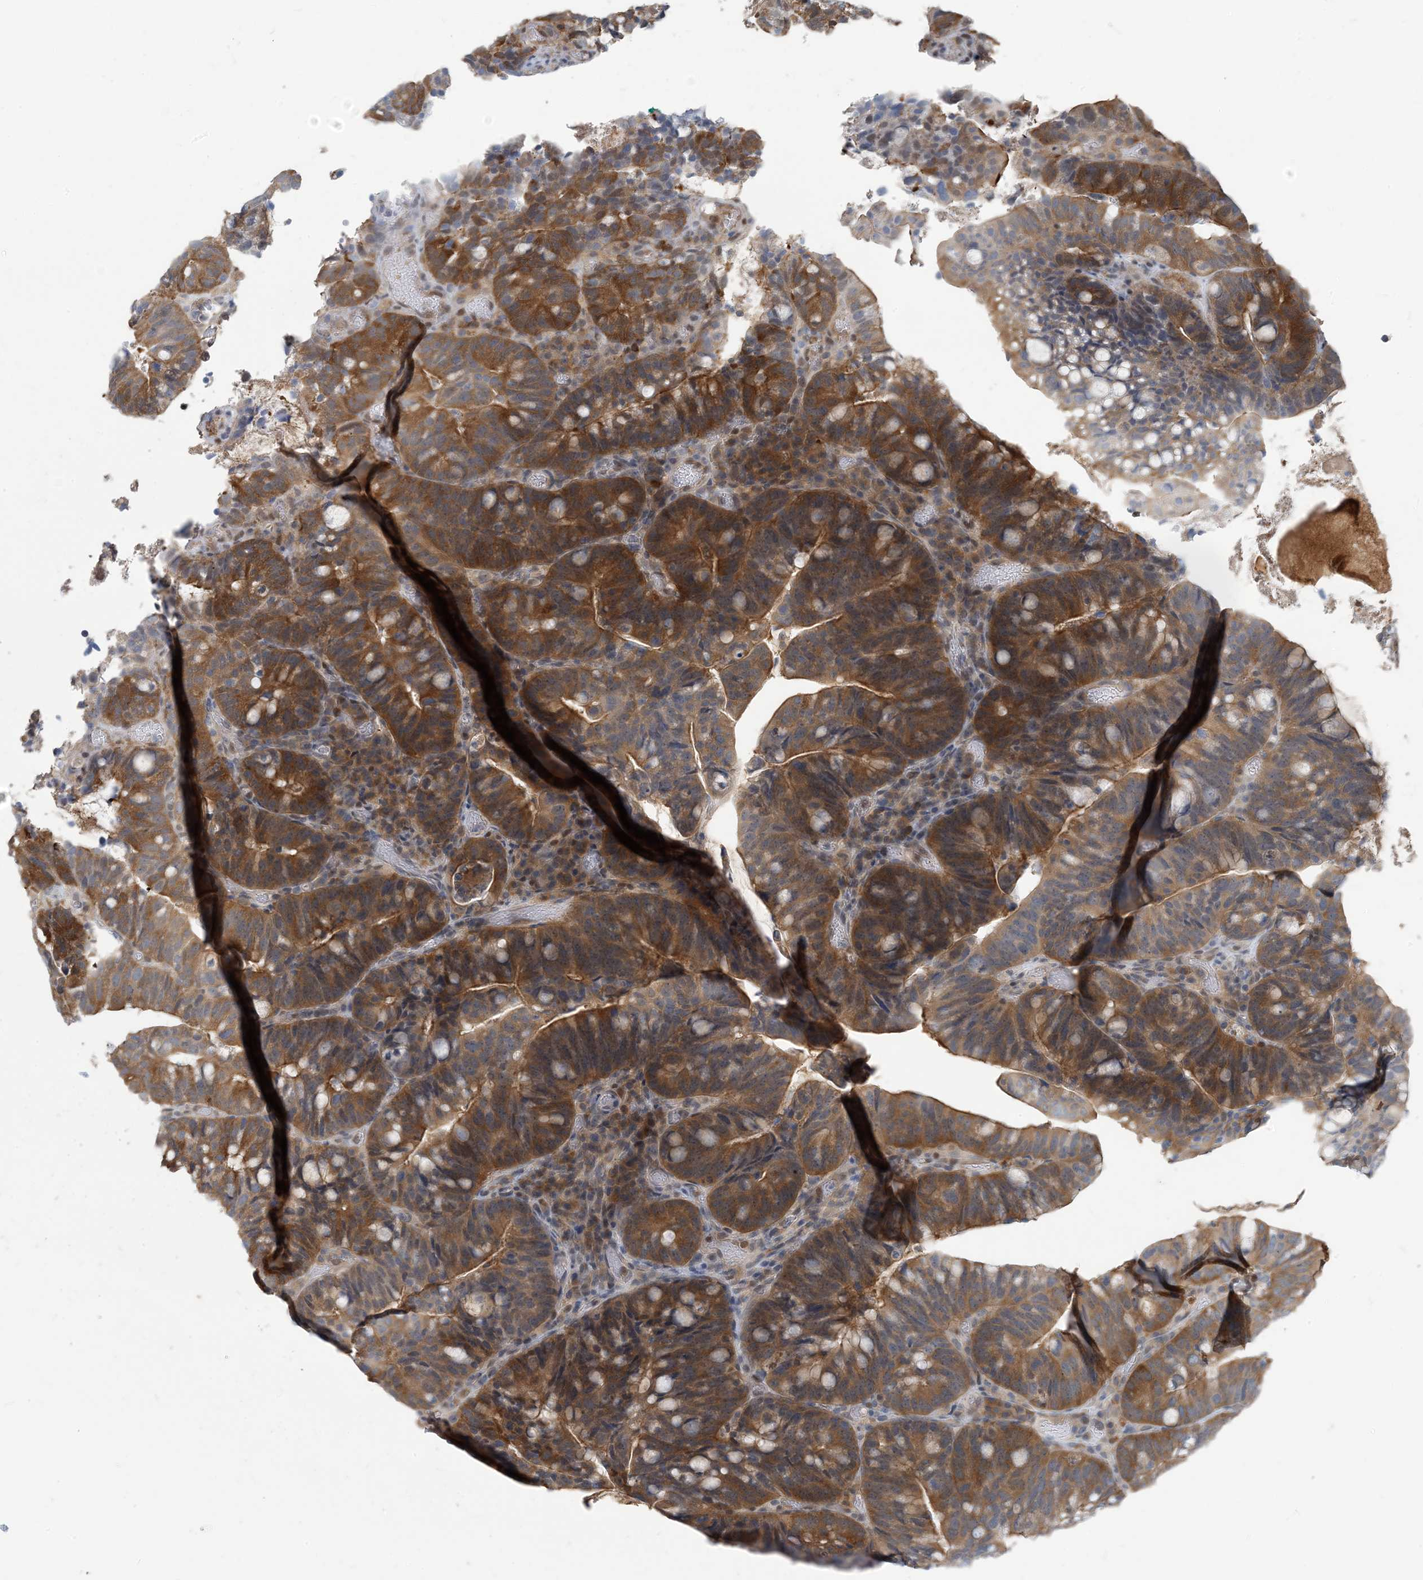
{"staining": {"intensity": "strong", "quantity": "25%-75%", "location": "cytoplasmic/membranous"}, "tissue": "colorectal cancer", "cell_type": "Tumor cells", "image_type": "cancer", "snomed": [{"axis": "morphology", "description": "Adenocarcinoma, NOS"}, {"axis": "topography", "description": "Colon"}], "caption": "This is an image of IHC staining of adenocarcinoma (colorectal), which shows strong staining in the cytoplasmic/membranous of tumor cells.", "gene": "ZC3H12A", "patient": {"sex": "female", "age": 66}}